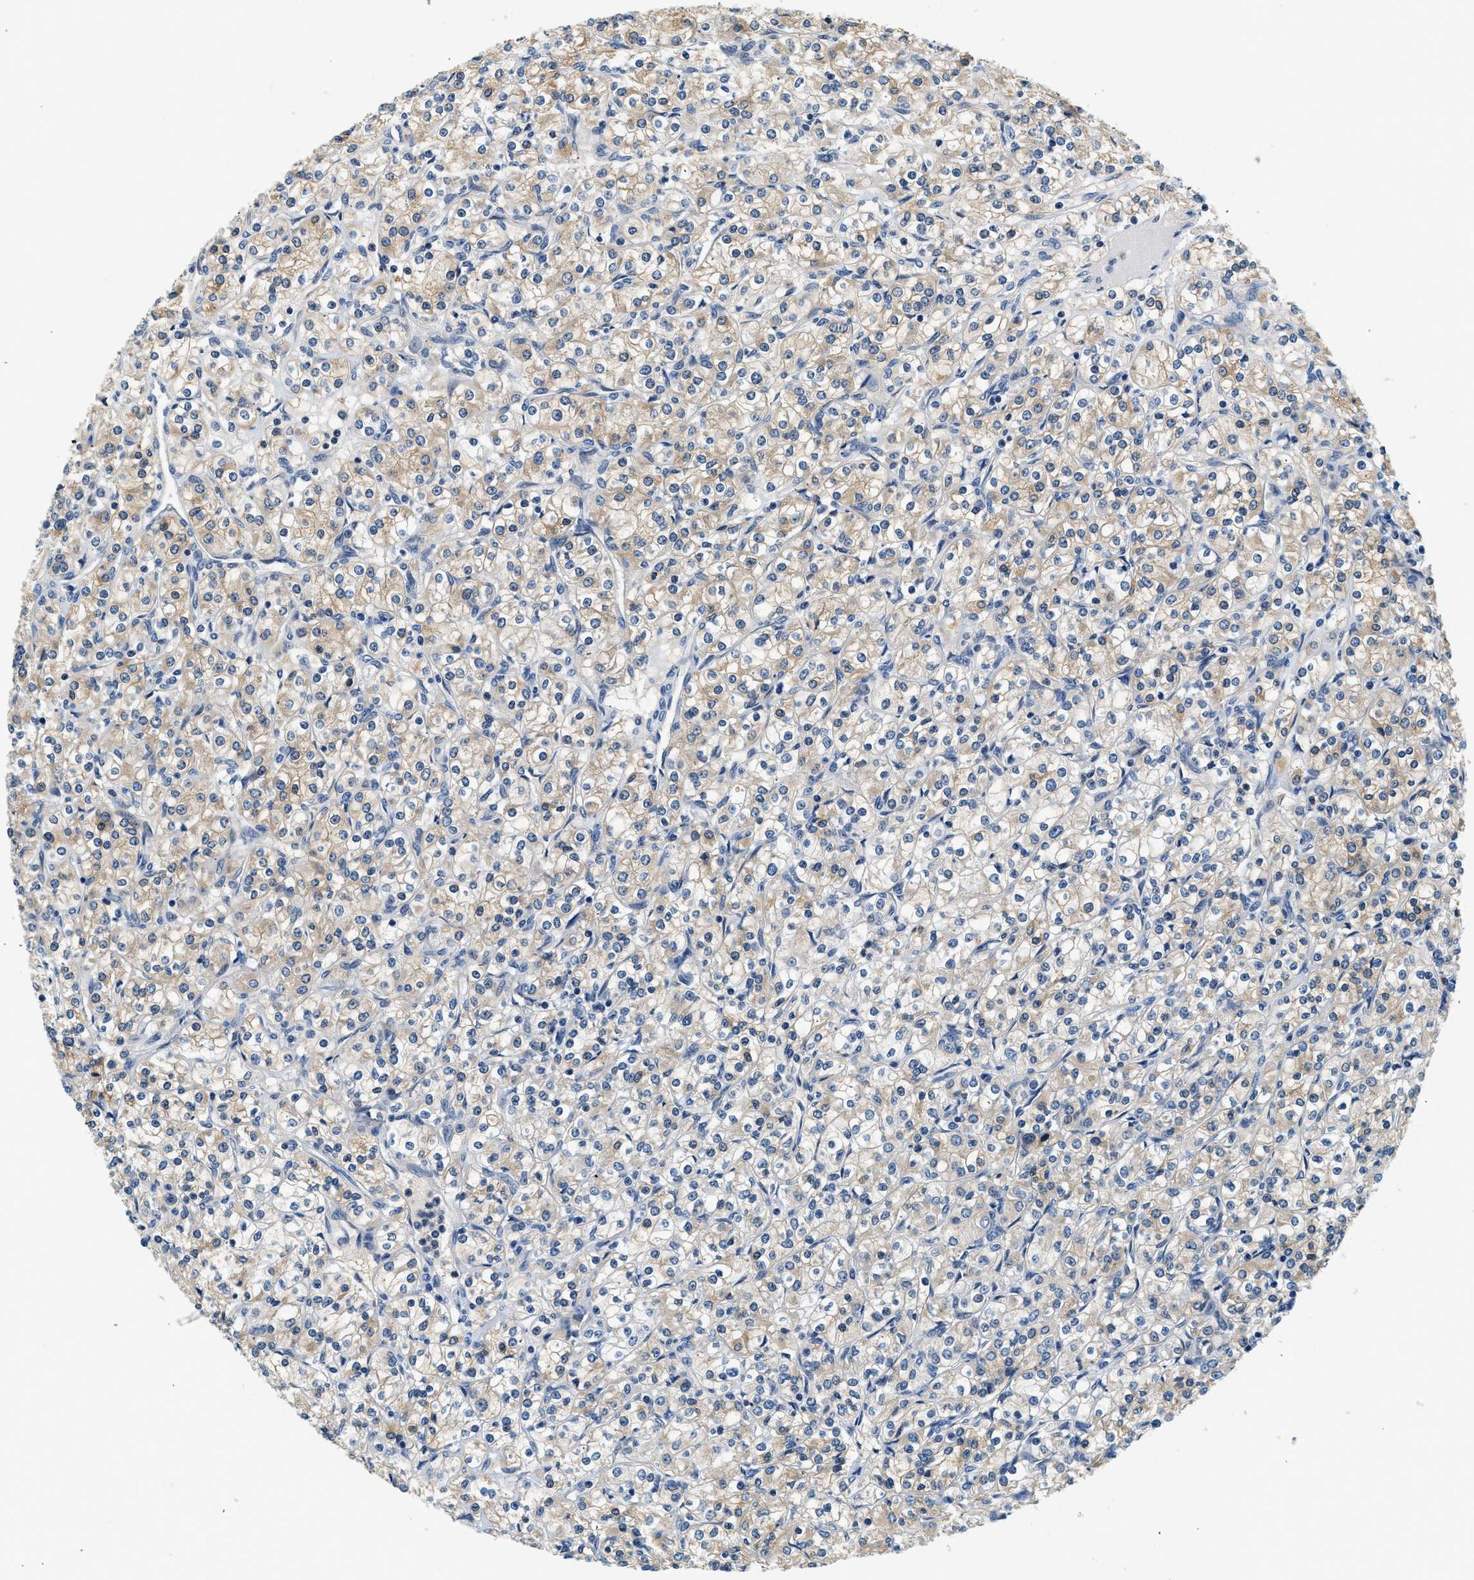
{"staining": {"intensity": "weak", "quantity": "25%-75%", "location": "cytoplasmic/membranous"}, "tissue": "renal cancer", "cell_type": "Tumor cells", "image_type": "cancer", "snomed": [{"axis": "morphology", "description": "Adenocarcinoma, NOS"}, {"axis": "topography", "description": "Kidney"}], "caption": "Tumor cells display low levels of weak cytoplasmic/membranous expression in approximately 25%-75% of cells in human adenocarcinoma (renal).", "gene": "SLC35E1", "patient": {"sex": "male", "age": 77}}